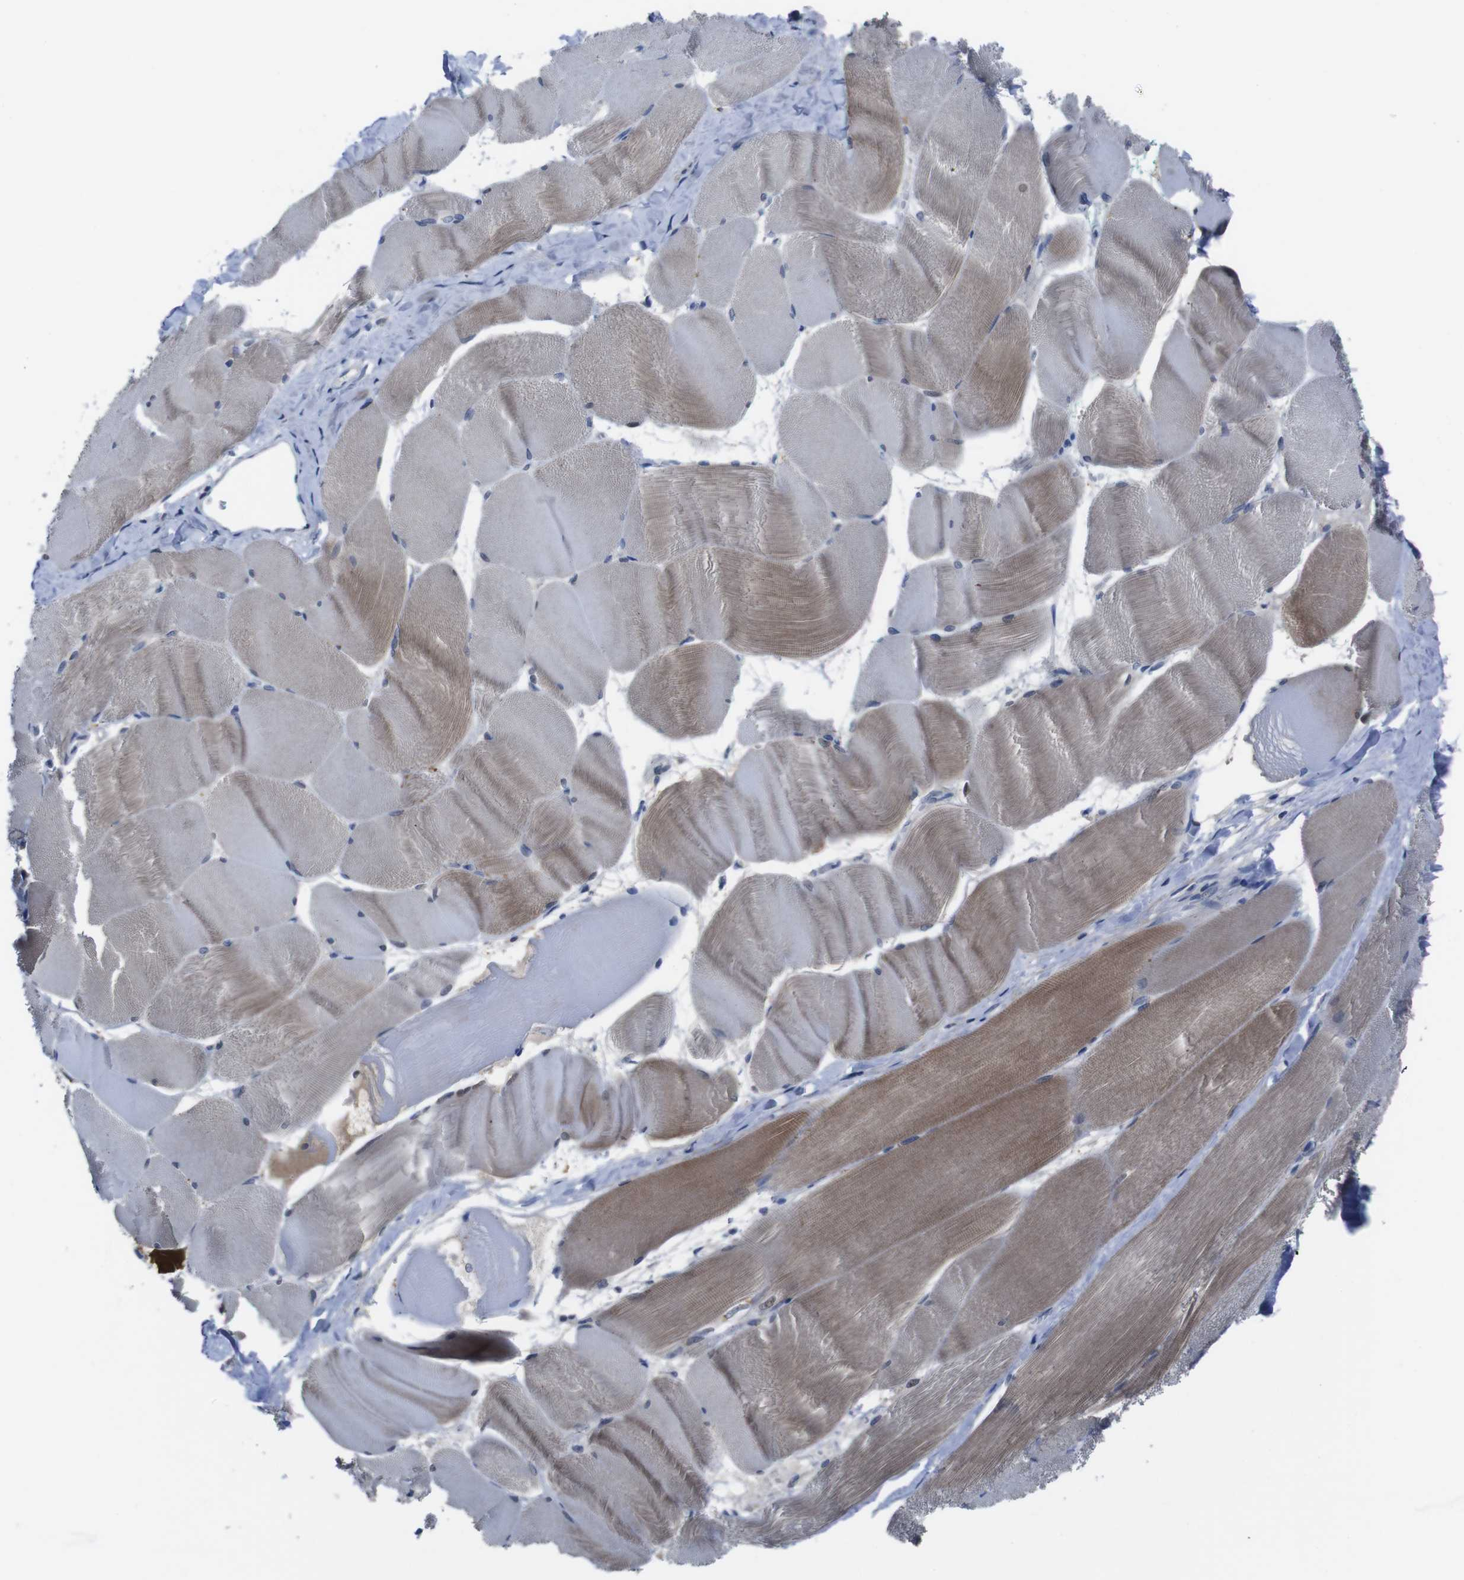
{"staining": {"intensity": "moderate", "quantity": "25%-75%", "location": "cytoplasmic/membranous"}, "tissue": "skeletal muscle", "cell_type": "Myocytes", "image_type": "normal", "snomed": [{"axis": "morphology", "description": "Normal tissue, NOS"}, {"axis": "morphology", "description": "Squamous cell carcinoma, NOS"}, {"axis": "topography", "description": "Skeletal muscle"}], "caption": "Immunohistochemical staining of normal human skeletal muscle shows medium levels of moderate cytoplasmic/membranous expression in approximately 25%-75% of myocytes.", "gene": "SEMA4B", "patient": {"sex": "male", "age": 51}}